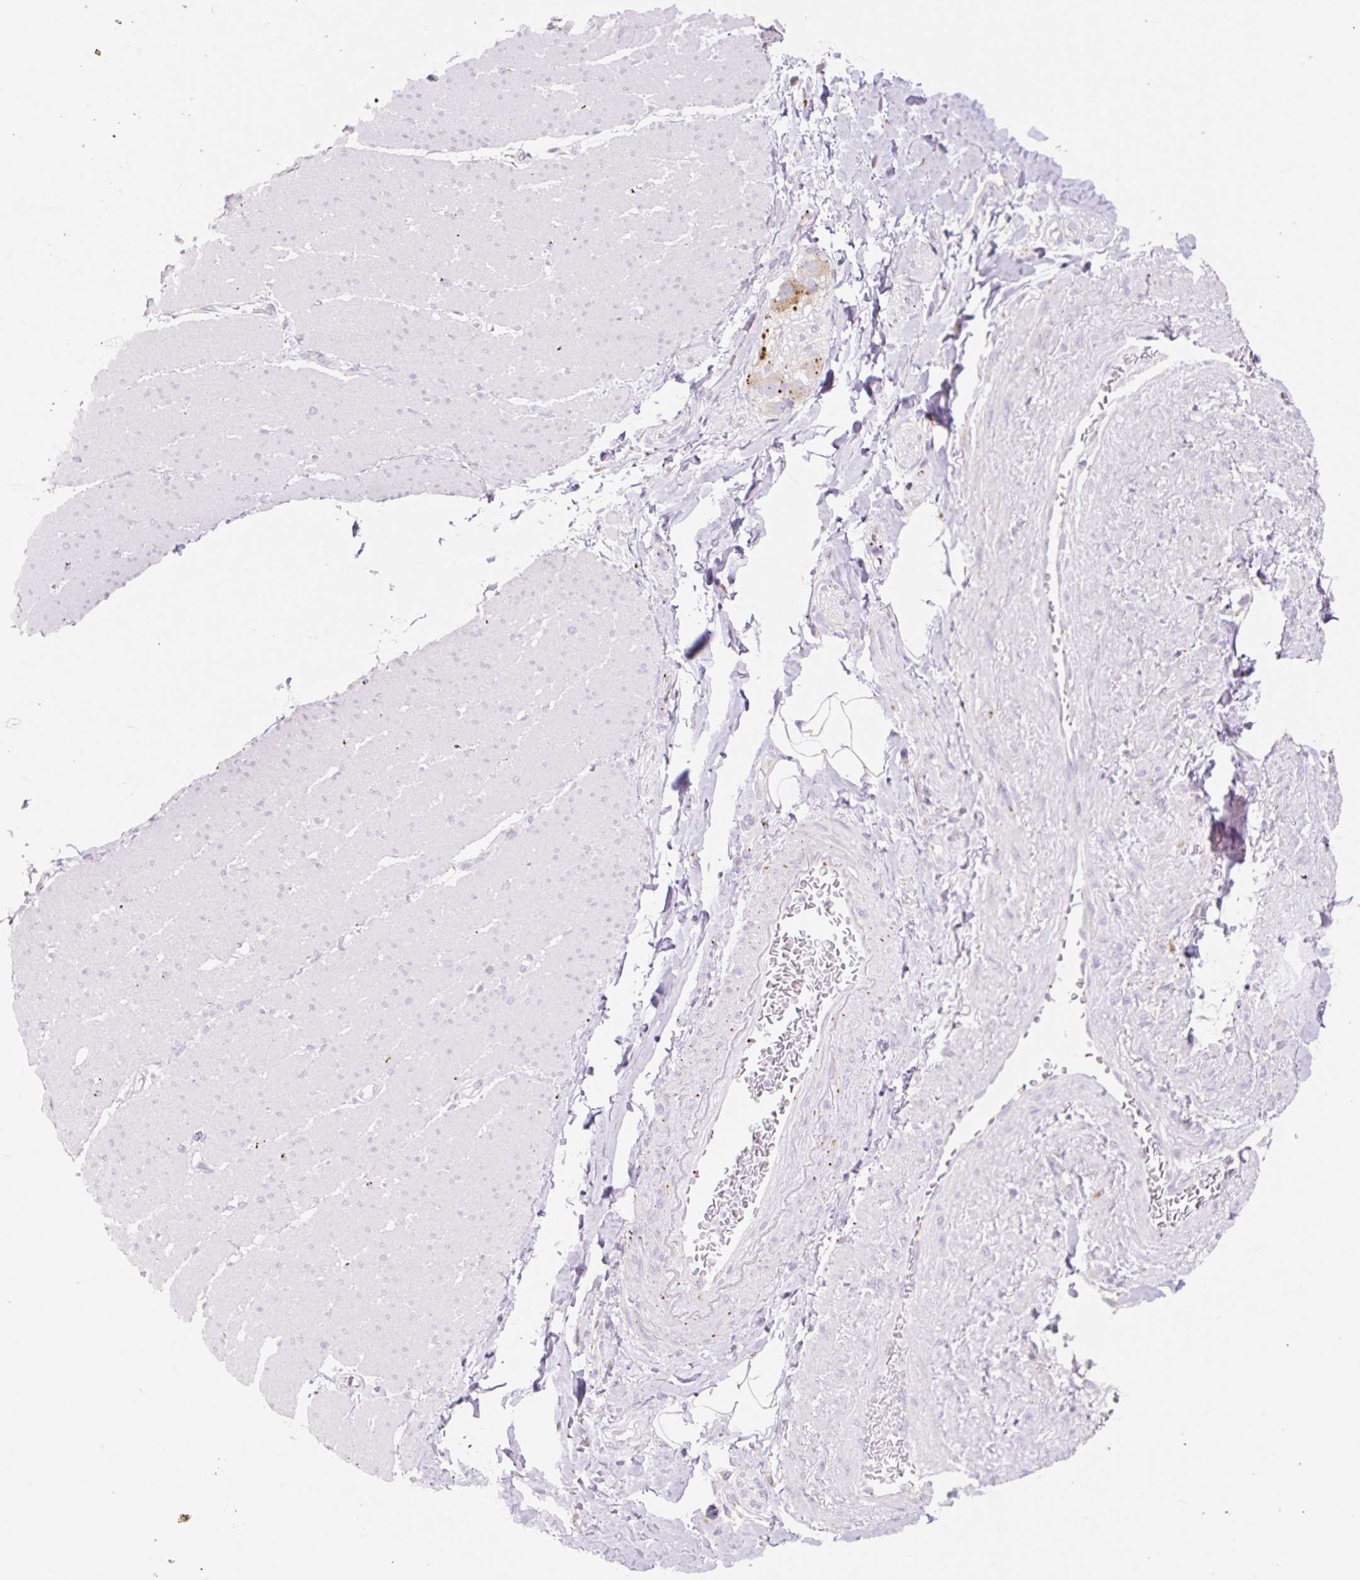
{"staining": {"intensity": "negative", "quantity": "none", "location": "none"}, "tissue": "smooth muscle", "cell_type": "Smooth muscle cells", "image_type": "normal", "snomed": [{"axis": "morphology", "description": "Normal tissue, NOS"}, {"axis": "topography", "description": "Smooth muscle"}, {"axis": "topography", "description": "Rectum"}], "caption": "Immunohistochemistry histopathology image of benign smooth muscle stained for a protein (brown), which demonstrates no positivity in smooth muscle cells.", "gene": "CLEC3A", "patient": {"sex": "male", "age": 53}}